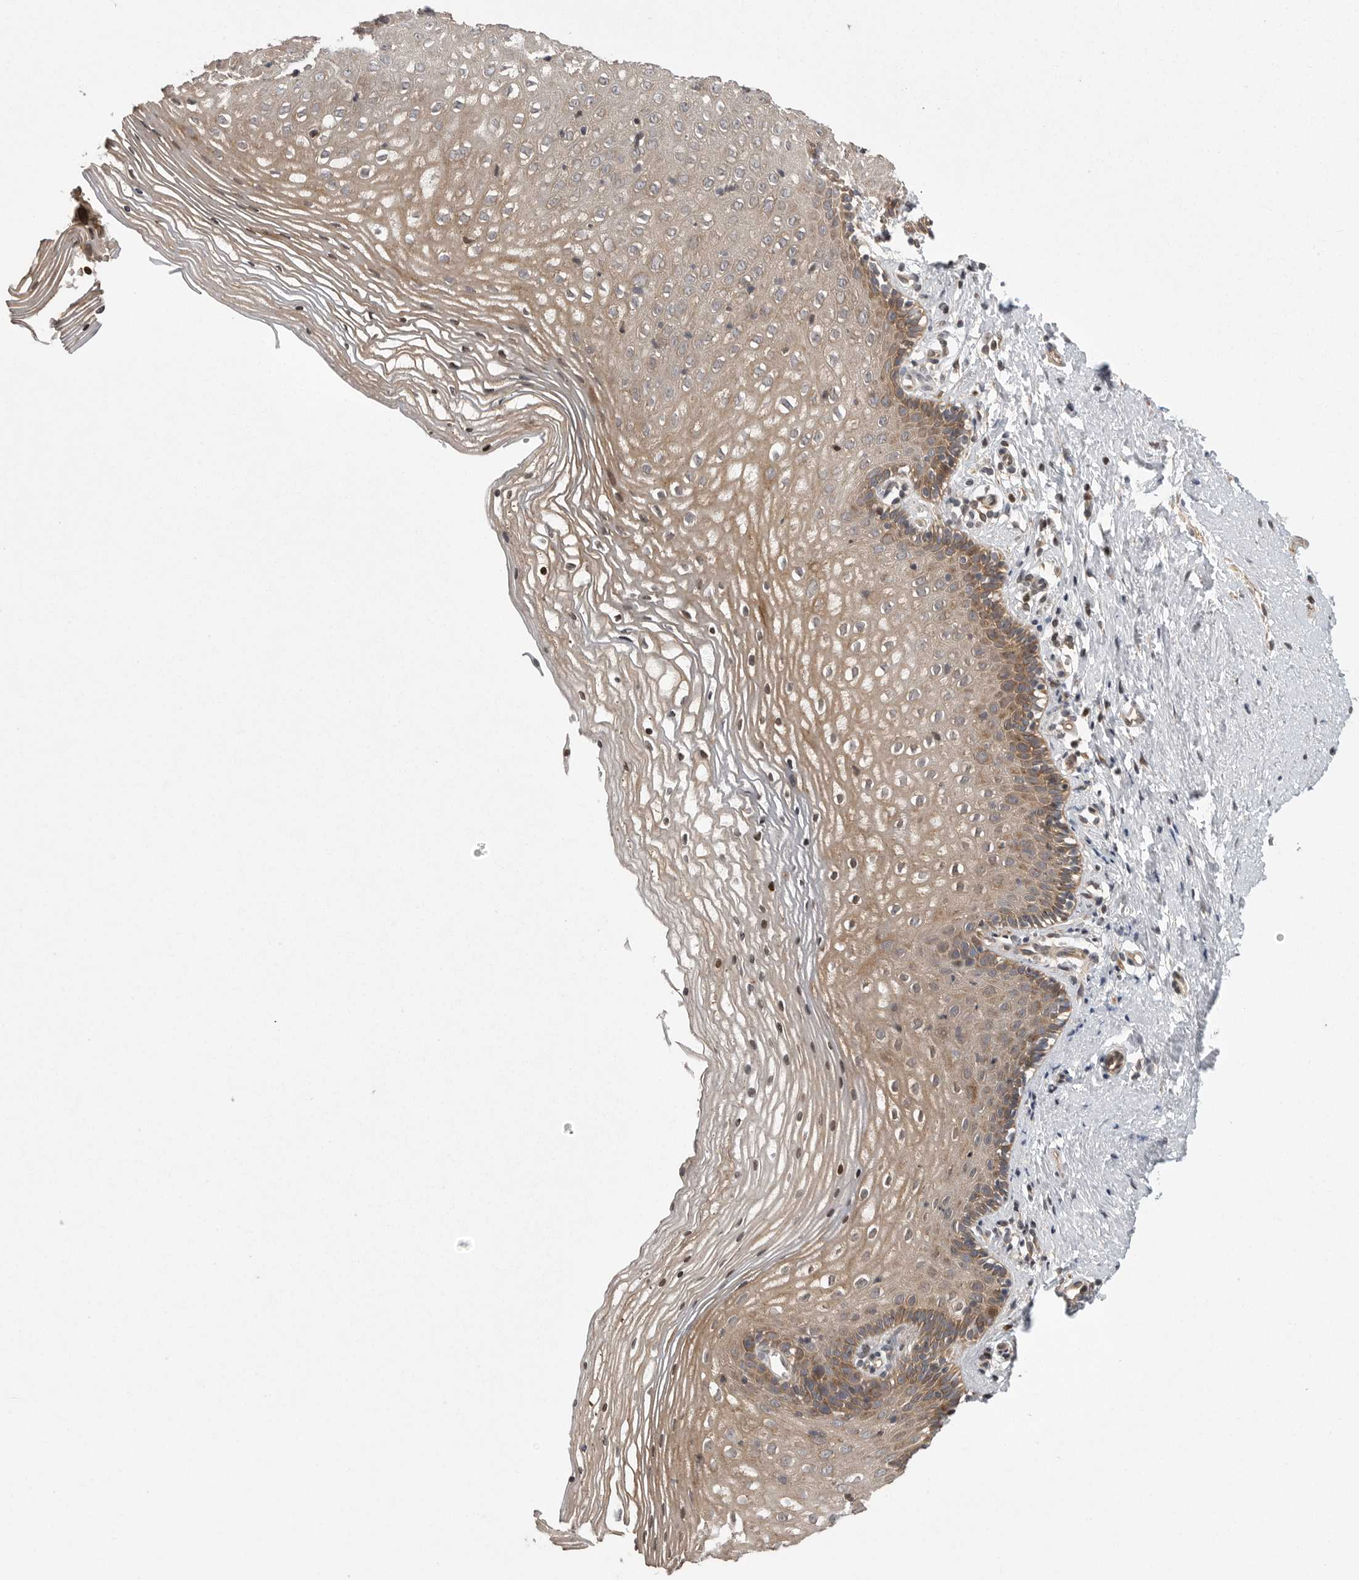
{"staining": {"intensity": "moderate", "quantity": ">75%", "location": "cytoplasmic/membranous"}, "tissue": "vagina", "cell_type": "Squamous epithelial cells", "image_type": "normal", "snomed": [{"axis": "morphology", "description": "Normal tissue, NOS"}, {"axis": "topography", "description": "Vagina"}], "caption": "Protein analysis of unremarkable vagina exhibits moderate cytoplasmic/membranous positivity in about >75% of squamous epithelial cells. The staining is performed using DAB brown chromogen to label protein expression. The nuclei are counter-stained blue using hematoxylin.", "gene": "OXR1", "patient": {"sex": "female", "age": 32}}